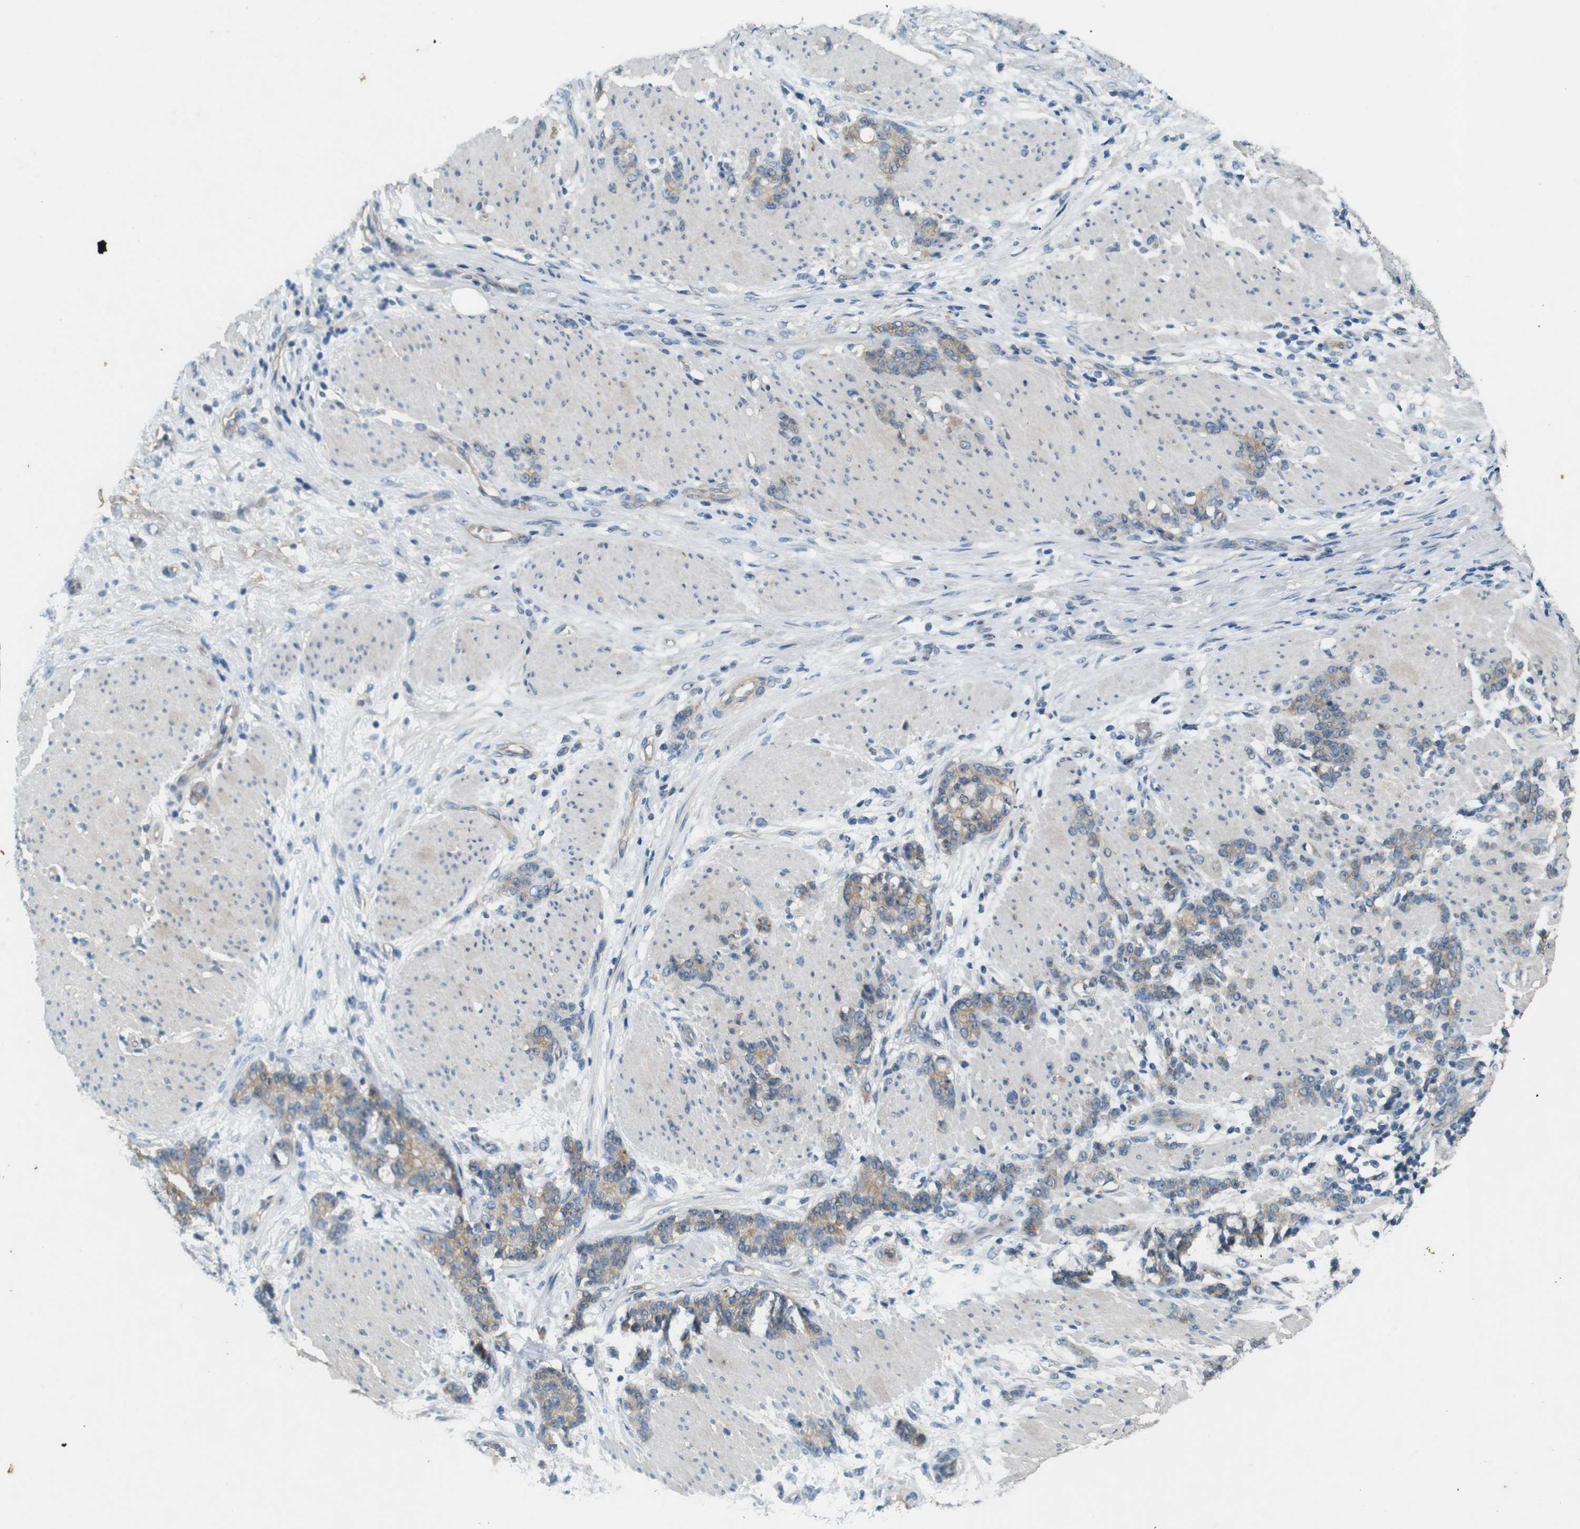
{"staining": {"intensity": "weak", "quantity": ">75%", "location": "cytoplasmic/membranous"}, "tissue": "stomach cancer", "cell_type": "Tumor cells", "image_type": "cancer", "snomed": [{"axis": "morphology", "description": "Adenocarcinoma, NOS"}, {"axis": "topography", "description": "Stomach, lower"}], "caption": "Immunohistochemical staining of human stomach cancer (adenocarcinoma) displays weak cytoplasmic/membranous protein staining in approximately >75% of tumor cells.", "gene": "PVR", "patient": {"sex": "male", "age": 88}}